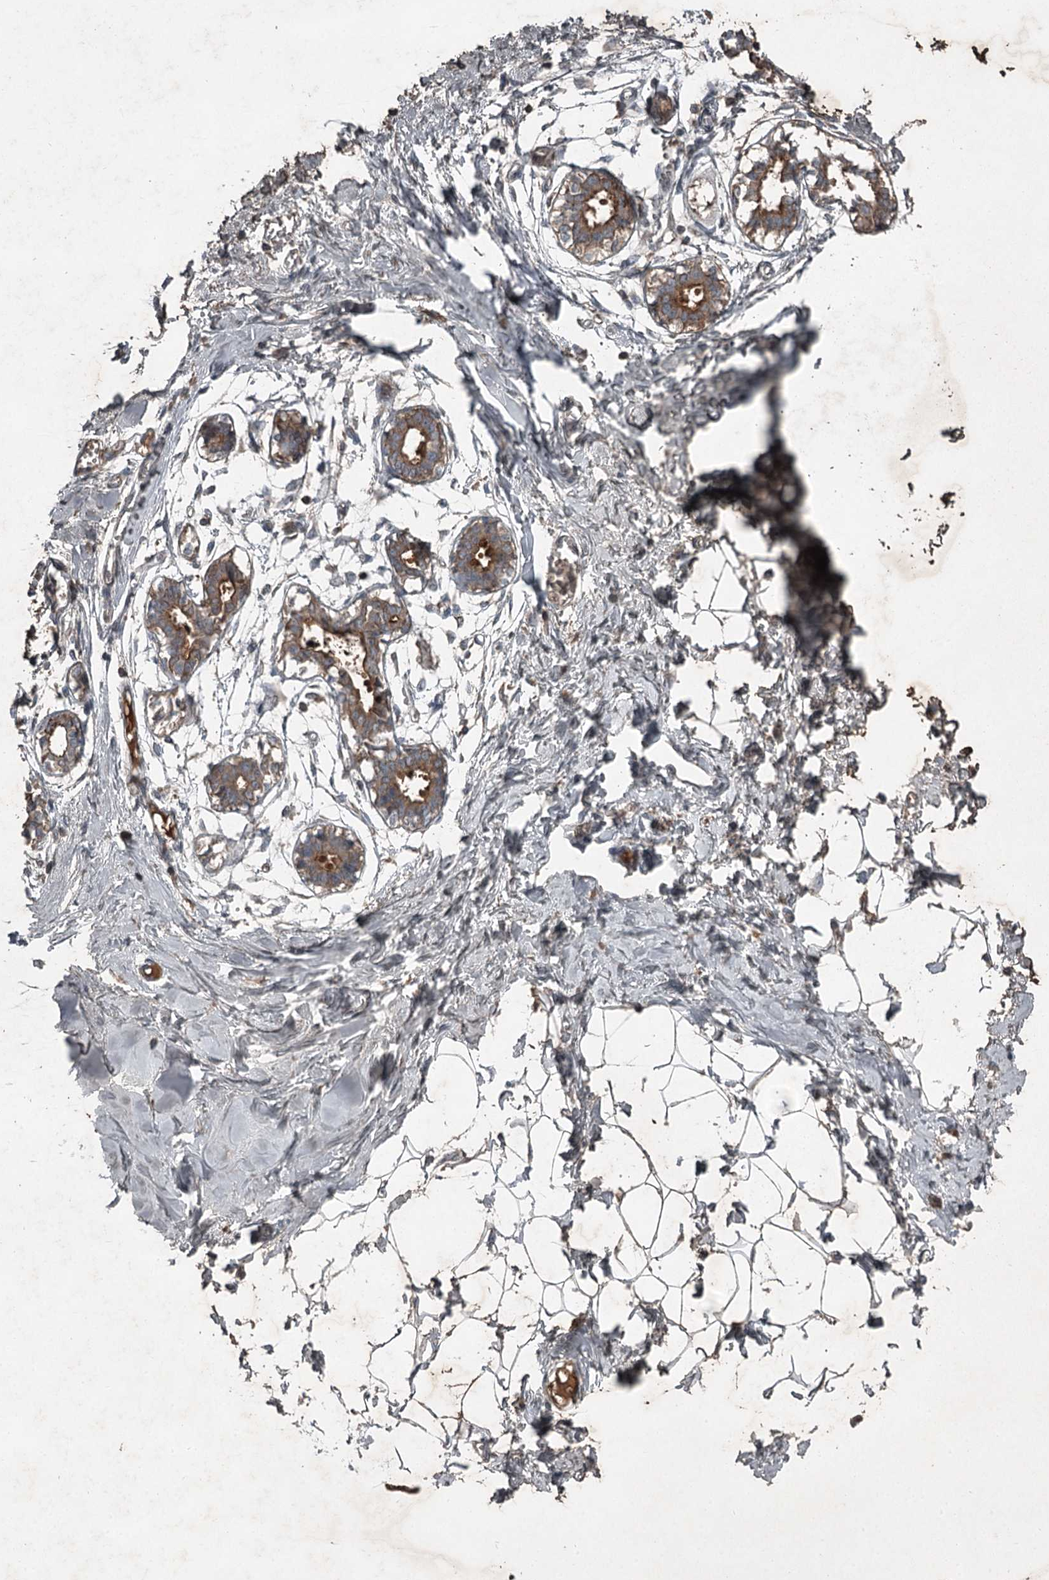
{"staining": {"intensity": "weak", "quantity": ">75%", "location": "cytoplasmic/membranous"}, "tissue": "breast", "cell_type": "Adipocytes", "image_type": "normal", "snomed": [{"axis": "morphology", "description": "Normal tissue, NOS"}, {"axis": "topography", "description": "Breast"}], "caption": "Approximately >75% of adipocytes in unremarkable human breast demonstrate weak cytoplasmic/membranous protein expression as visualized by brown immunohistochemical staining.", "gene": "SLC39A8", "patient": {"sex": "female", "age": 27}}